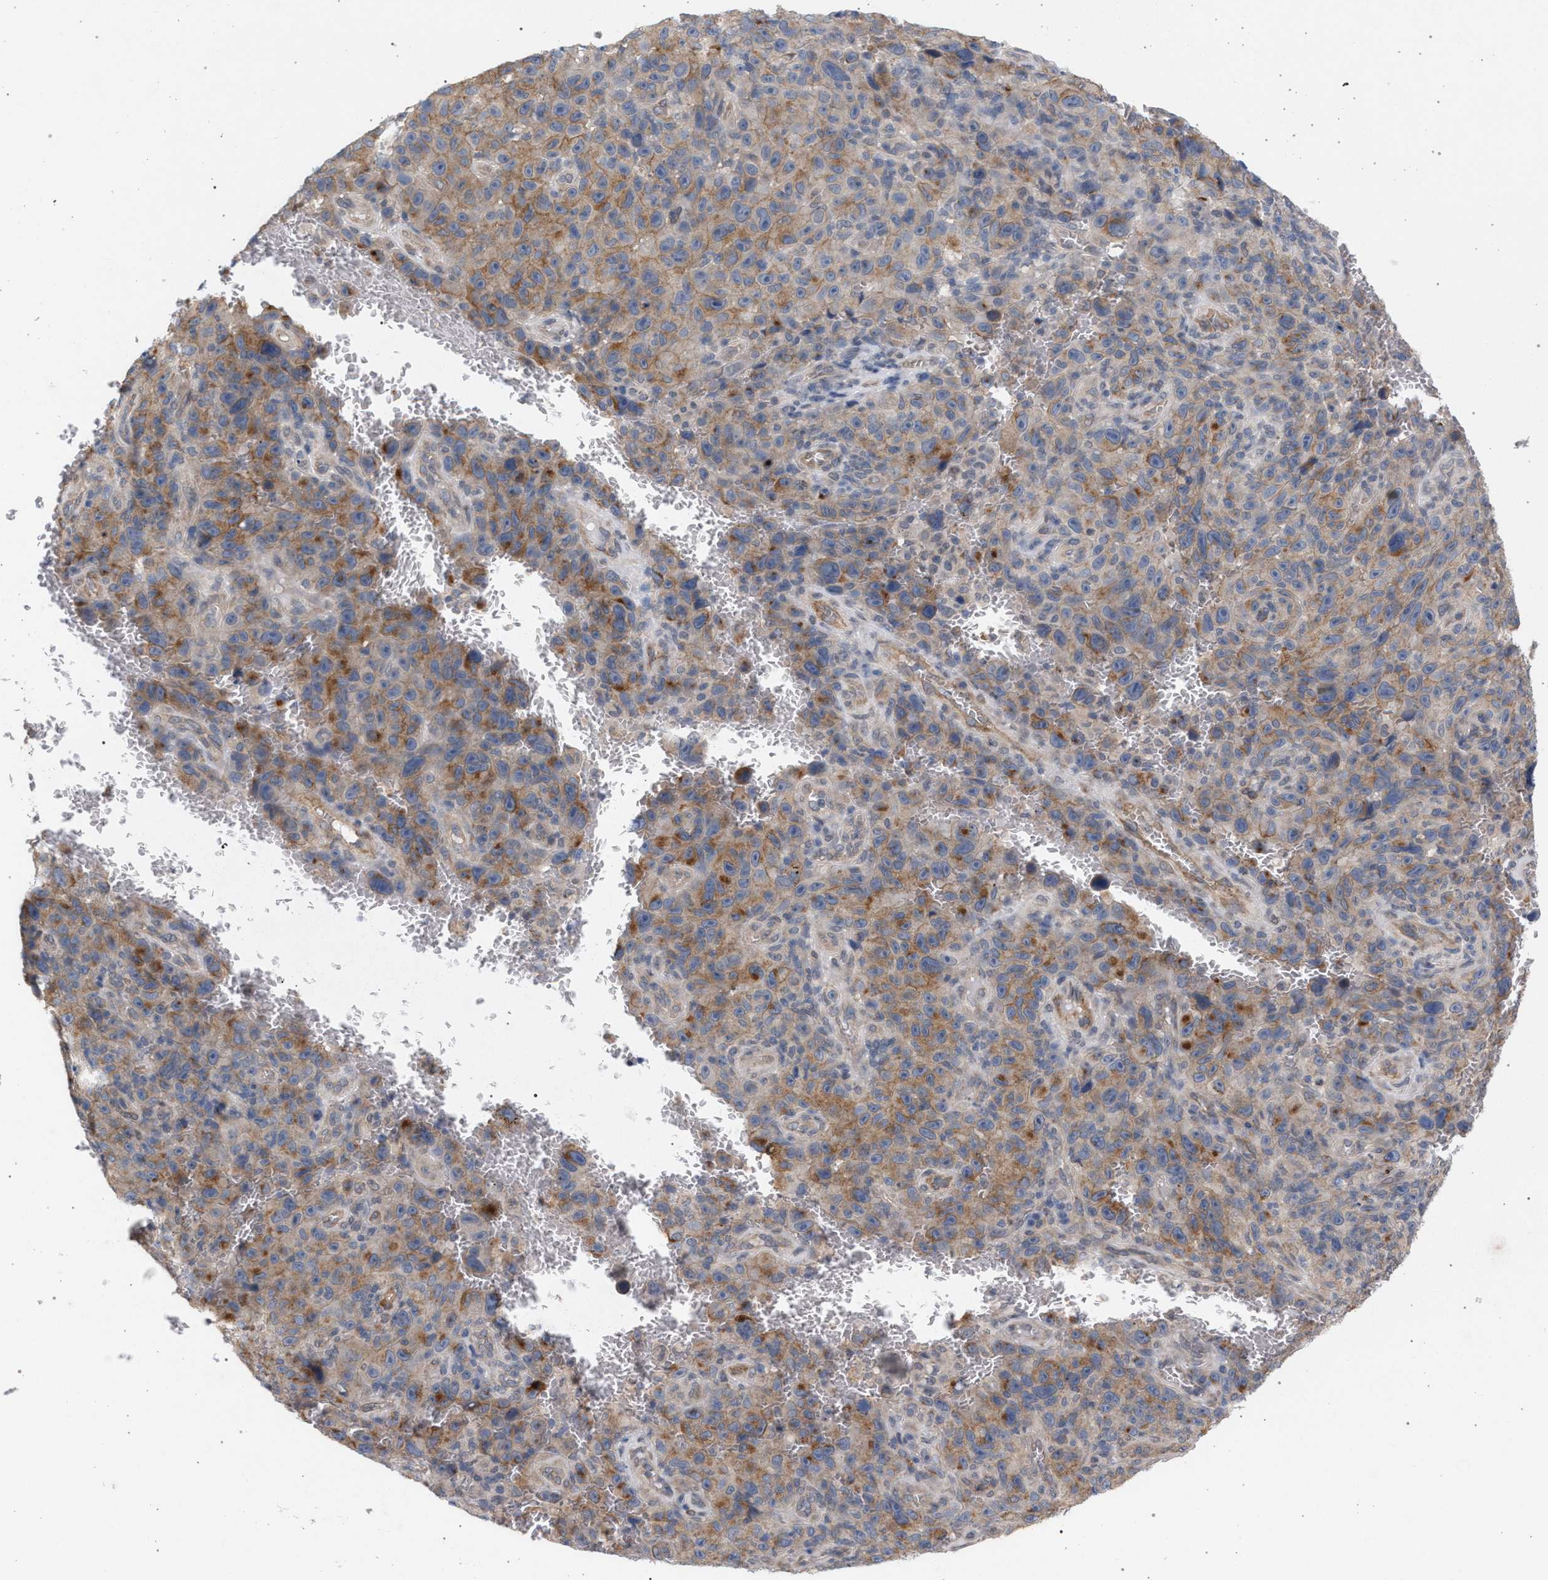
{"staining": {"intensity": "moderate", "quantity": "<25%", "location": "cytoplasmic/membranous"}, "tissue": "melanoma", "cell_type": "Tumor cells", "image_type": "cancer", "snomed": [{"axis": "morphology", "description": "Malignant melanoma, NOS"}, {"axis": "topography", "description": "Skin"}], "caption": "Tumor cells display low levels of moderate cytoplasmic/membranous expression in about <25% of cells in human melanoma.", "gene": "ARPC5L", "patient": {"sex": "female", "age": 82}}